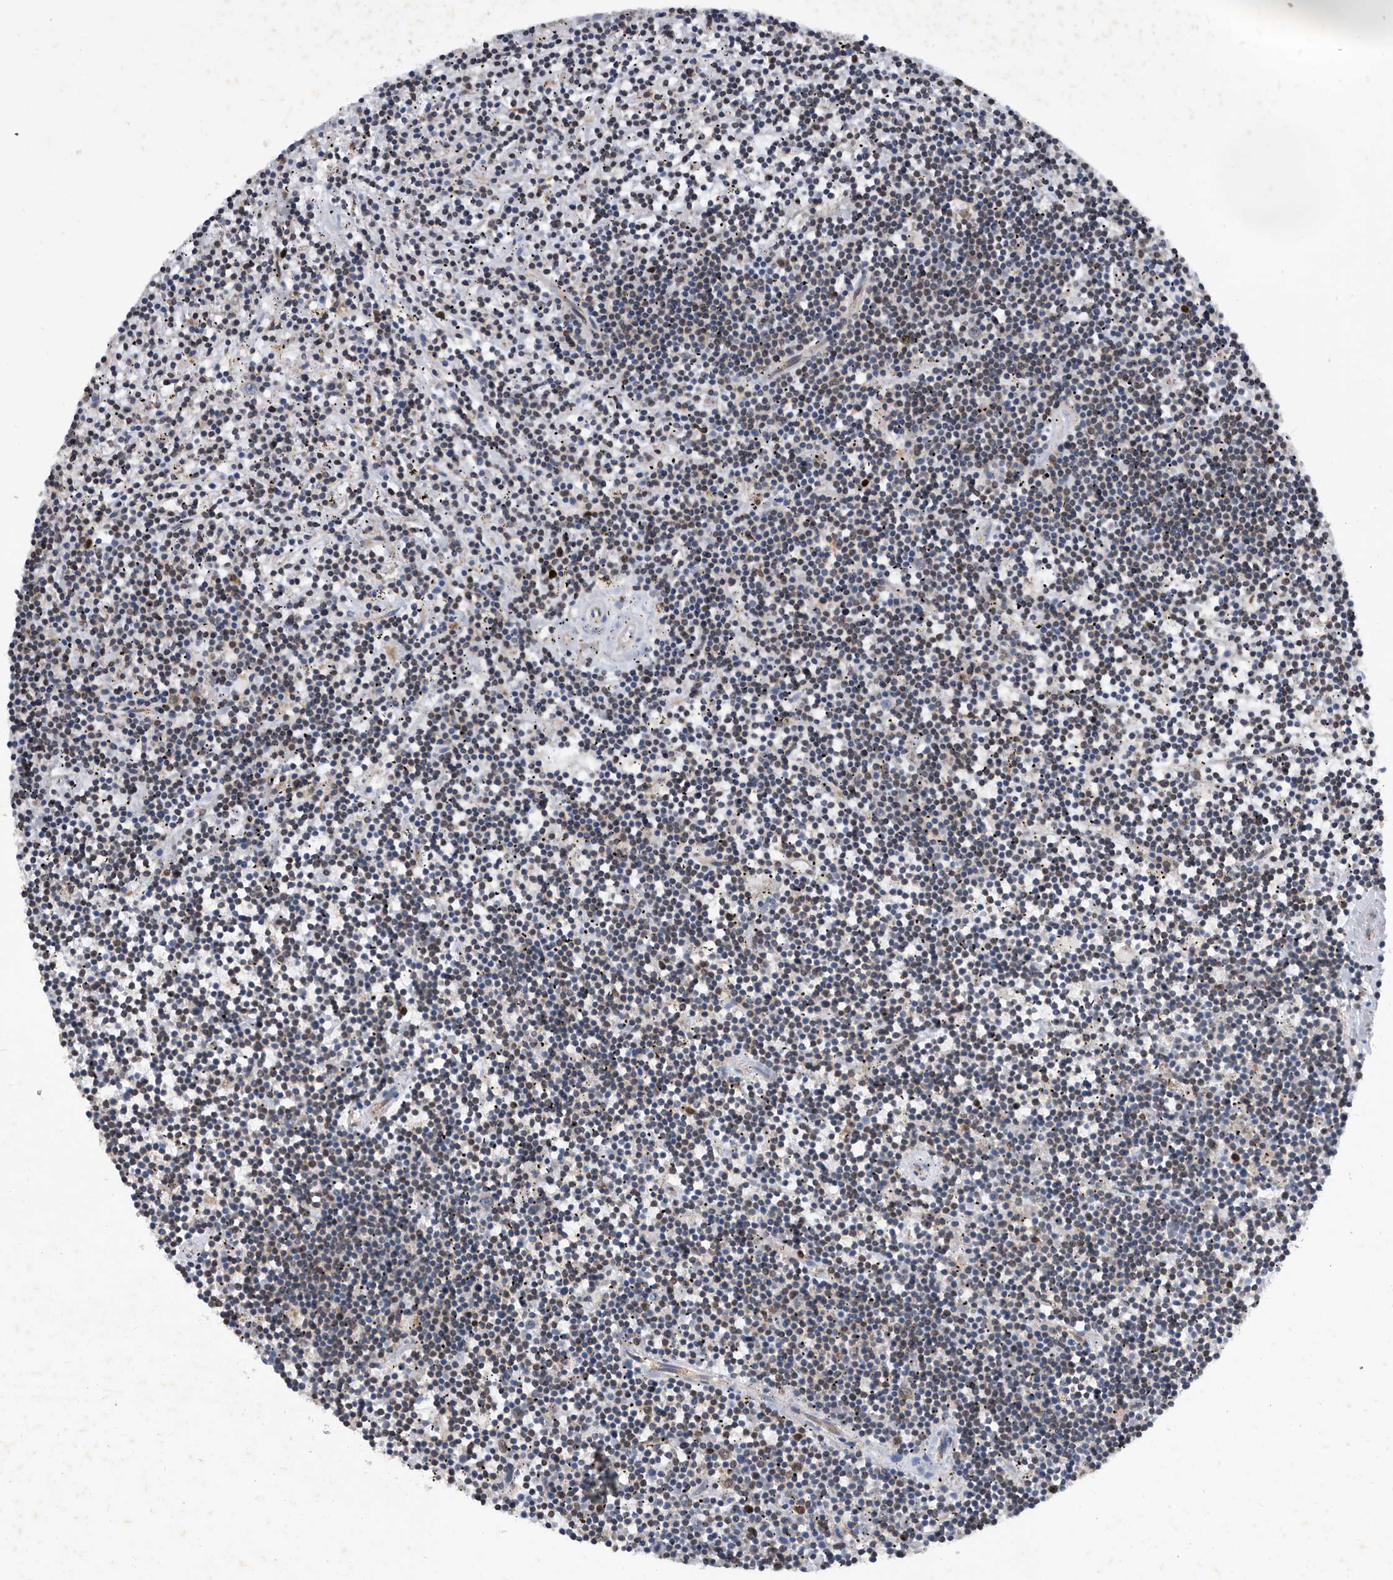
{"staining": {"intensity": "negative", "quantity": "none", "location": "none"}, "tissue": "lymphoma", "cell_type": "Tumor cells", "image_type": "cancer", "snomed": [{"axis": "morphology", "description": "Malignant lymphoma, non-Hodgkin's type, Low grade"}, {"axis": "topography", "description": "Spleen"}], "caption": "DAB immunohistochemical staining of lymphoma exhibits no significant positivity in tumor cells.", "gene": "ATAD2", "patient": {"sex": "male", "age": 76}}